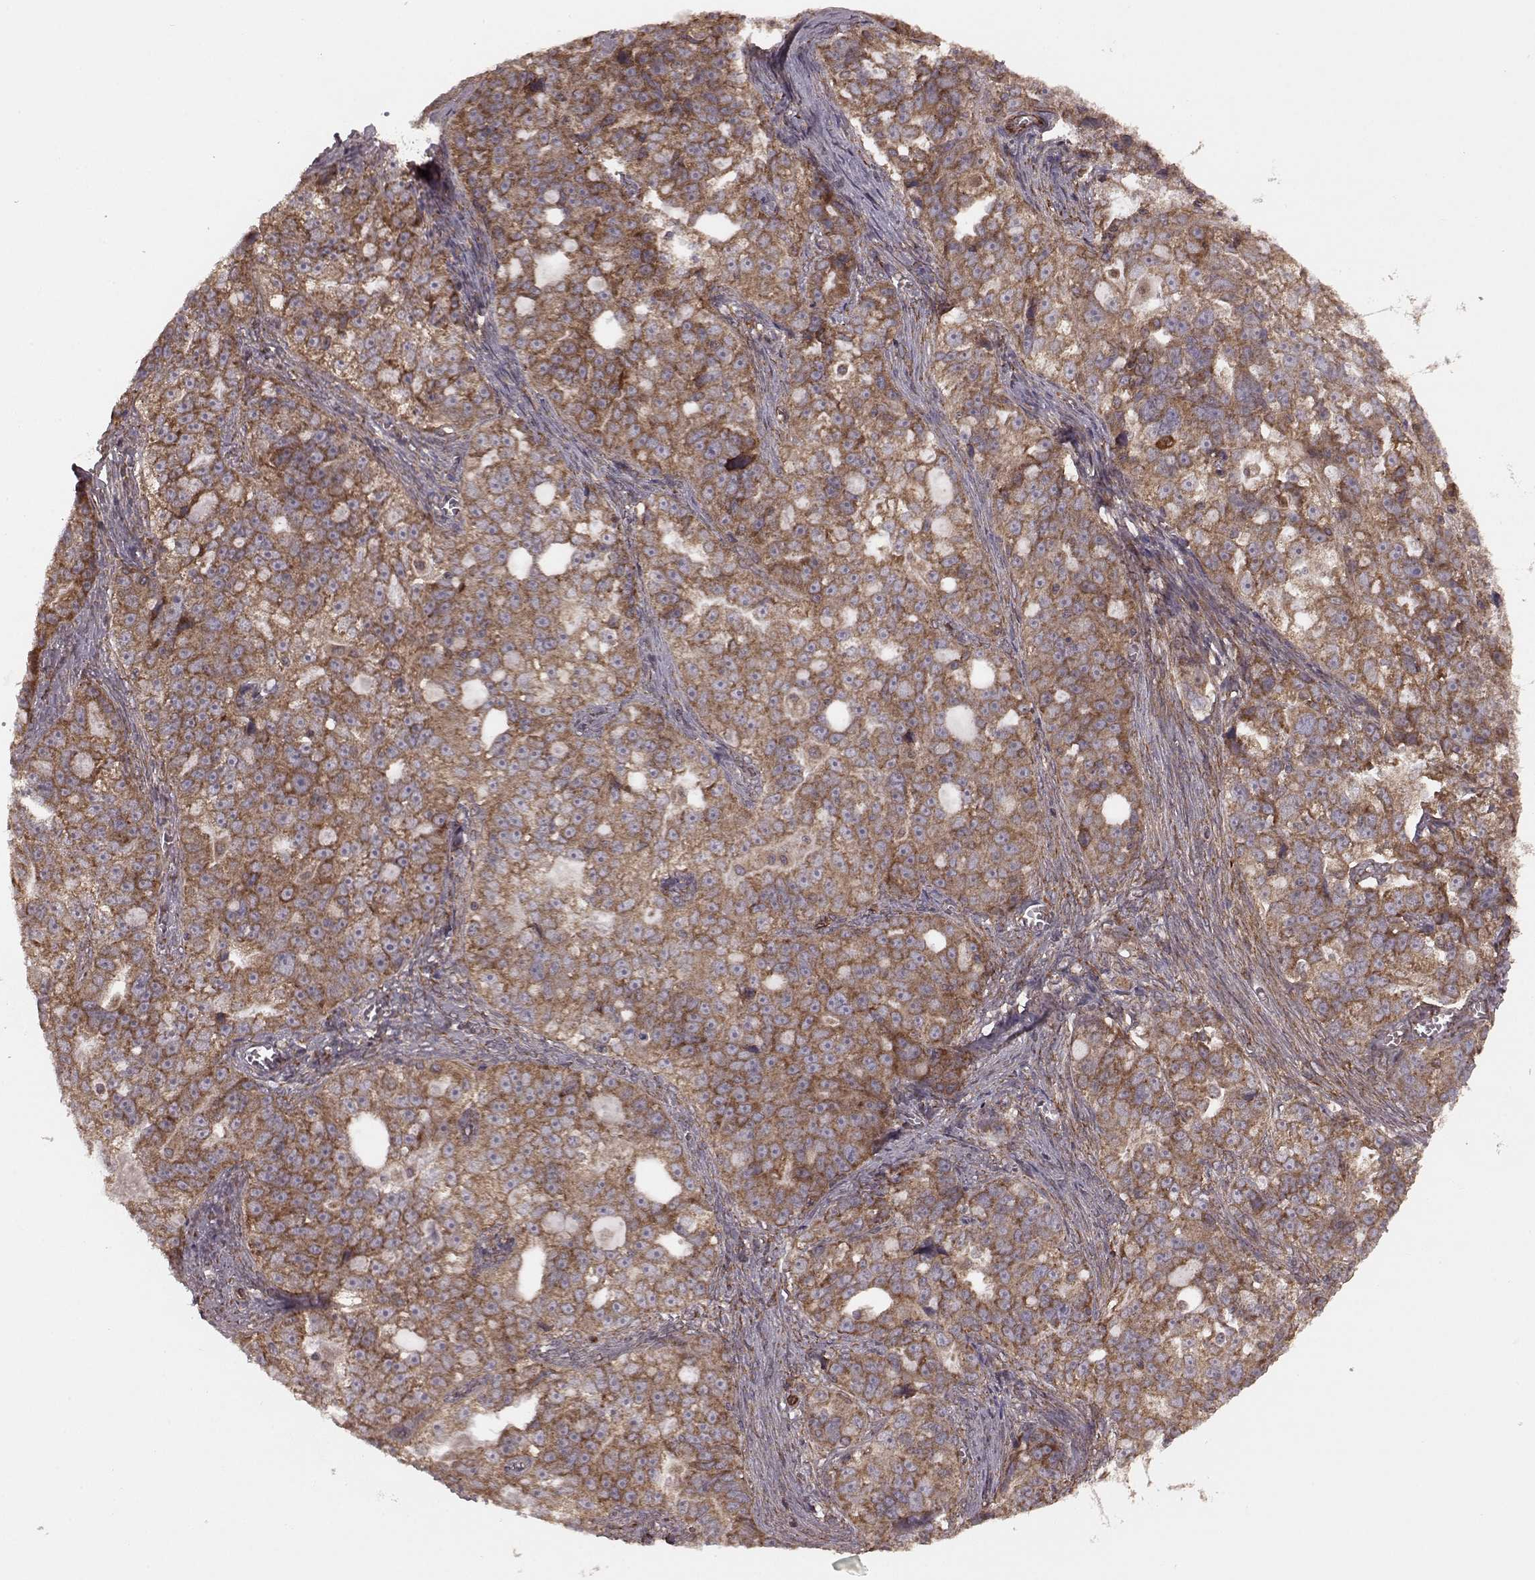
{"staining": {"intensity": "strong", "quantity": ">75%", "location": "cytoplasmic/membranous"}, "tissue": "ovarian cancer", "cell_type": "Tumor cells", "image_type": "cancer", "snomed": [{"axis": "morphology", "description": "Cystadenocarcinoma, serous, NOS"}, {"axis": "topography", "description": "Ovary"}], "caption": "Brown immunohistochemical staining in ovarian serous cystadenocarcinoma exhibits strong cytoplasmic/membranous positivity in approximately >75% of tumor cells. The staining was performed using DAB to visualize the protein expression in brown, while the nuclei were stained in blue with hematoxylin (Magnification: 20x).", "gene": "AGPAT1", "patient": {"sex": "female", "age": 51}}